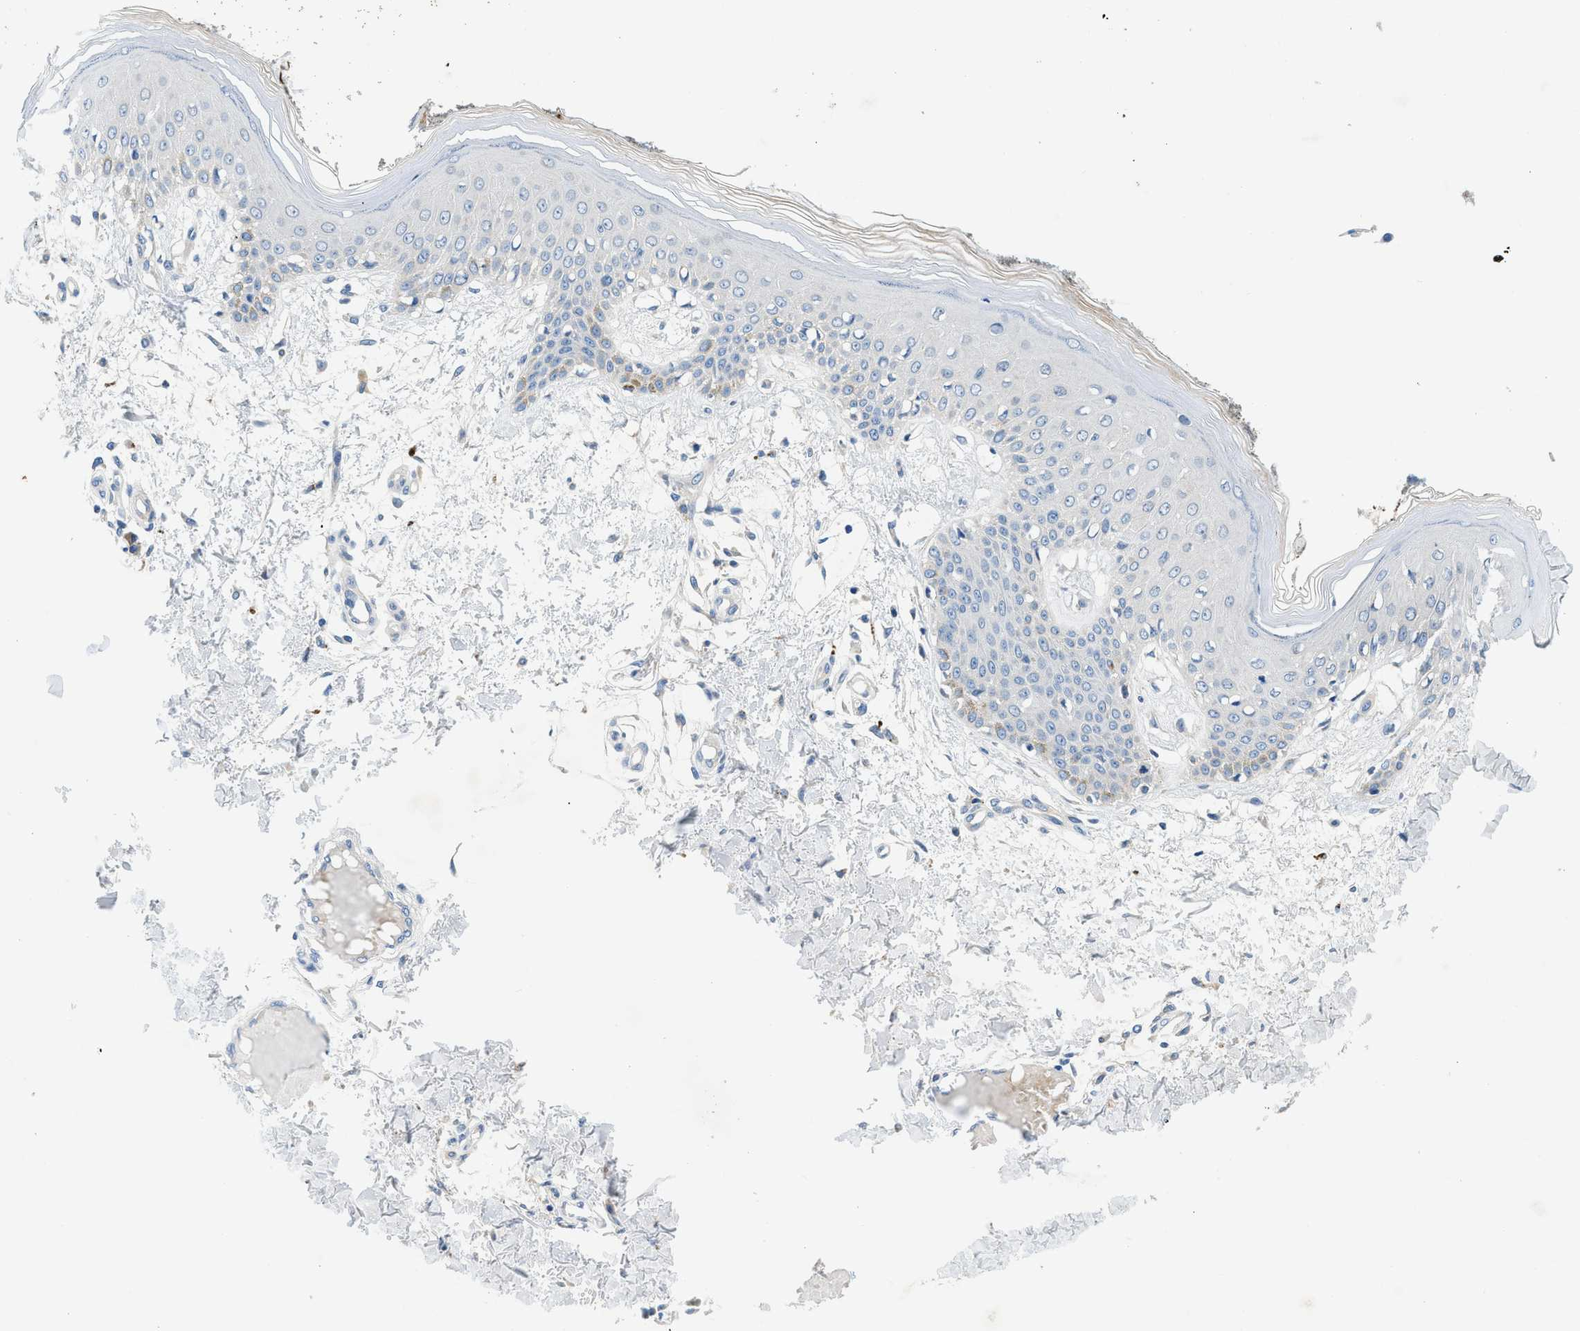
{"staining": {"intensity": "negative", "quantity": "none", "location": "none"}, "tissue": "skin", "cell_type": "Fibroblasts", "image_type": "normal", "snomed": [{"axis": "morphology", "description": "Normal tissue, NOS"}, {"axis": "topography", "description": "Skin"}], "caption": "The histopathology image shows no significant positivity in fibroblasts of skin. (IHC, brightfield microscopy, high magnification).", "gene": "TMEM248", "patient": {"sex": "male", "age": 53}}